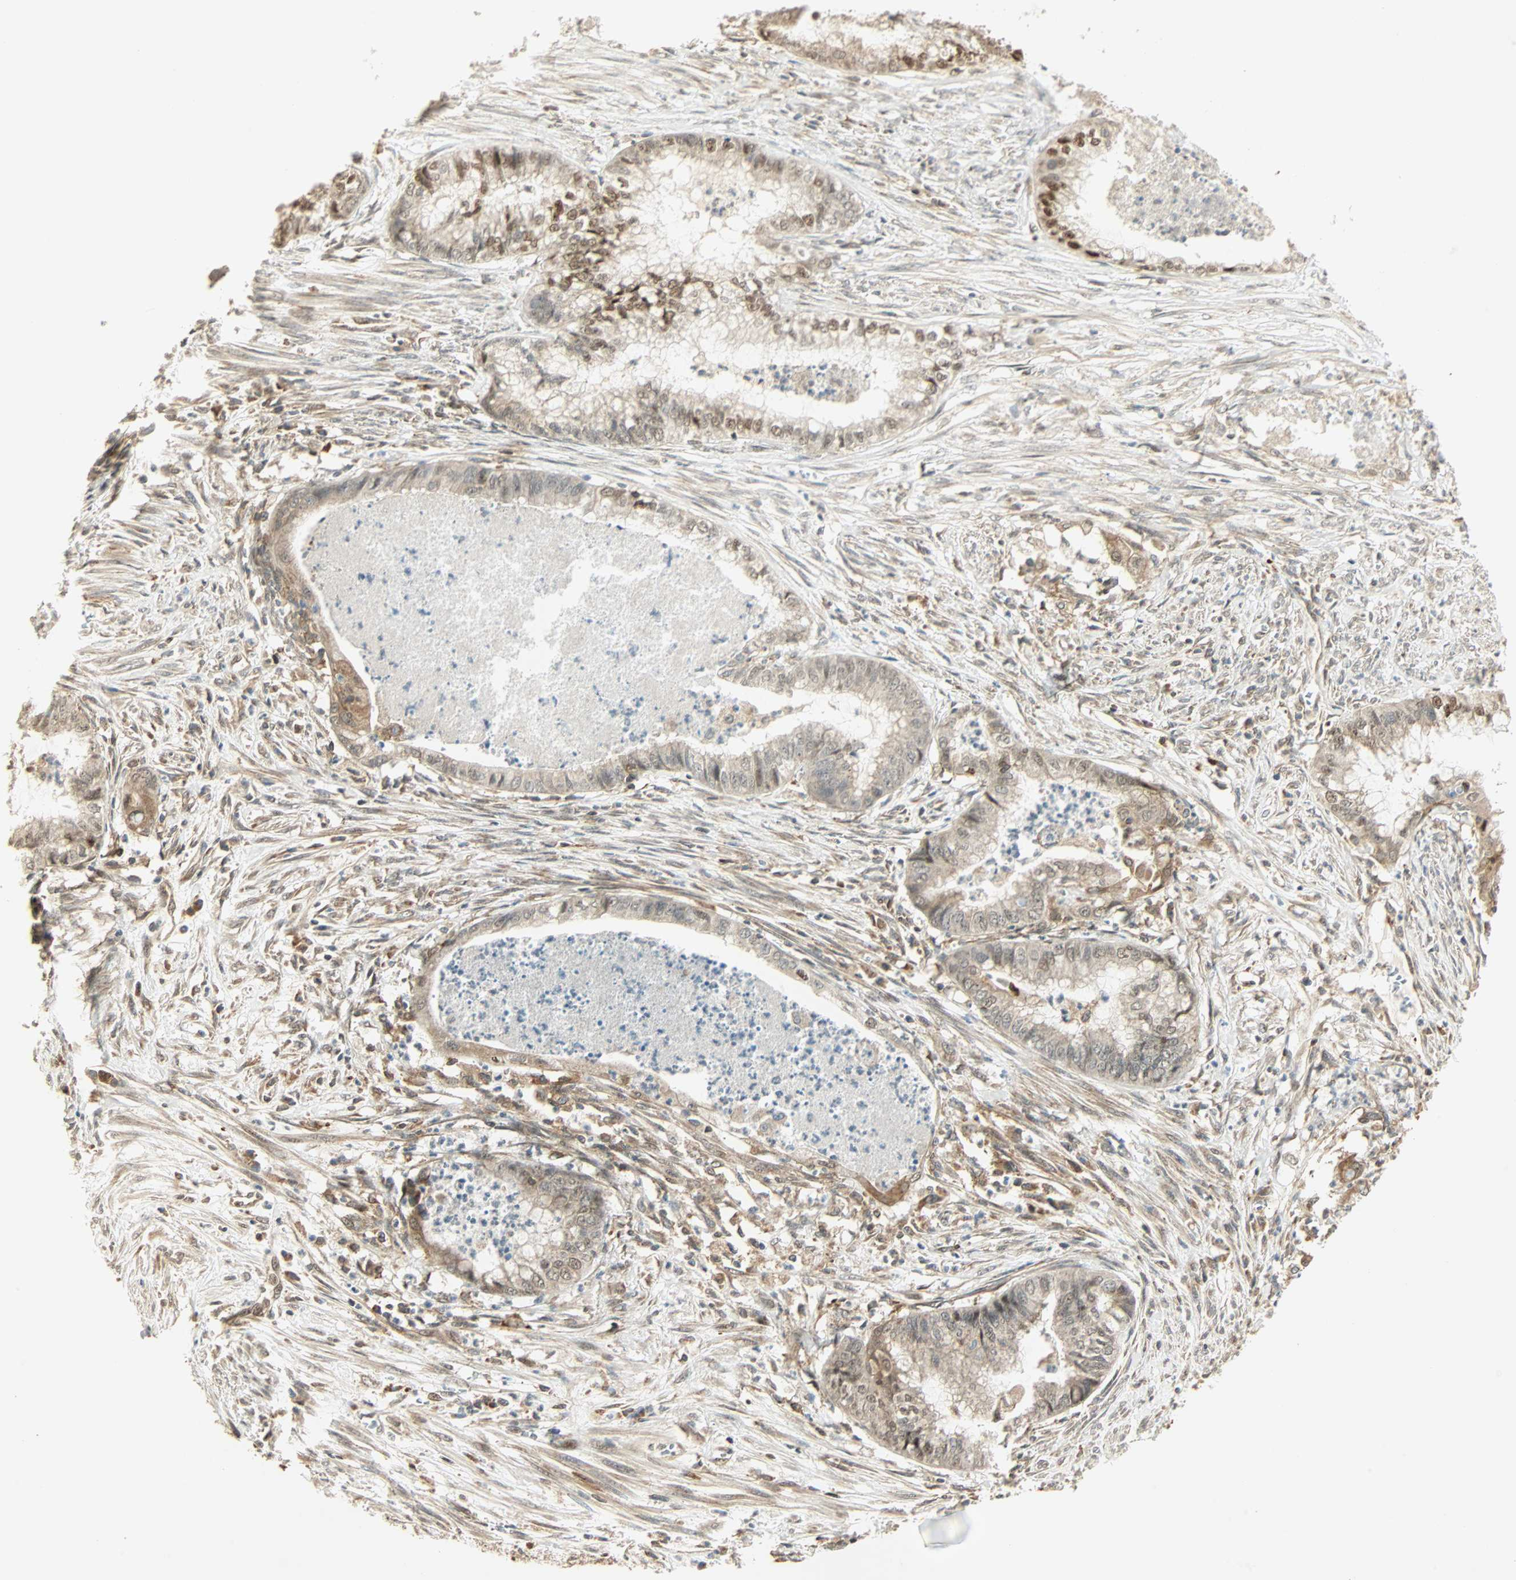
{"staining": {"intensity": "moderate", "quantity": ">75%", "location": "cytoplasmic/membranous,nuclear"}, "tissue": "endometrial cancer", "cell_type": "Tumor cells", "image_type": "cancer", "snomed": [{"axis": "morphology", "description": "Necrosis, NOS"}, {"axis": "morphology", "description": "Adenocarcinoma, NOS"}, {"axis": "topography", "description": "Endometrium"}], "caption": "Endometrial adenocarcinoma was stained to show a protein in brown. There is medium levels of moderate cytoplasmic/membranous and nuclear positivity in about >75% of tumor cells. (Brightfield microscopy of DAB IHC at high magnification).", "gene": "PNPLA6", "patient": {"sex": "female", "age": 79}}